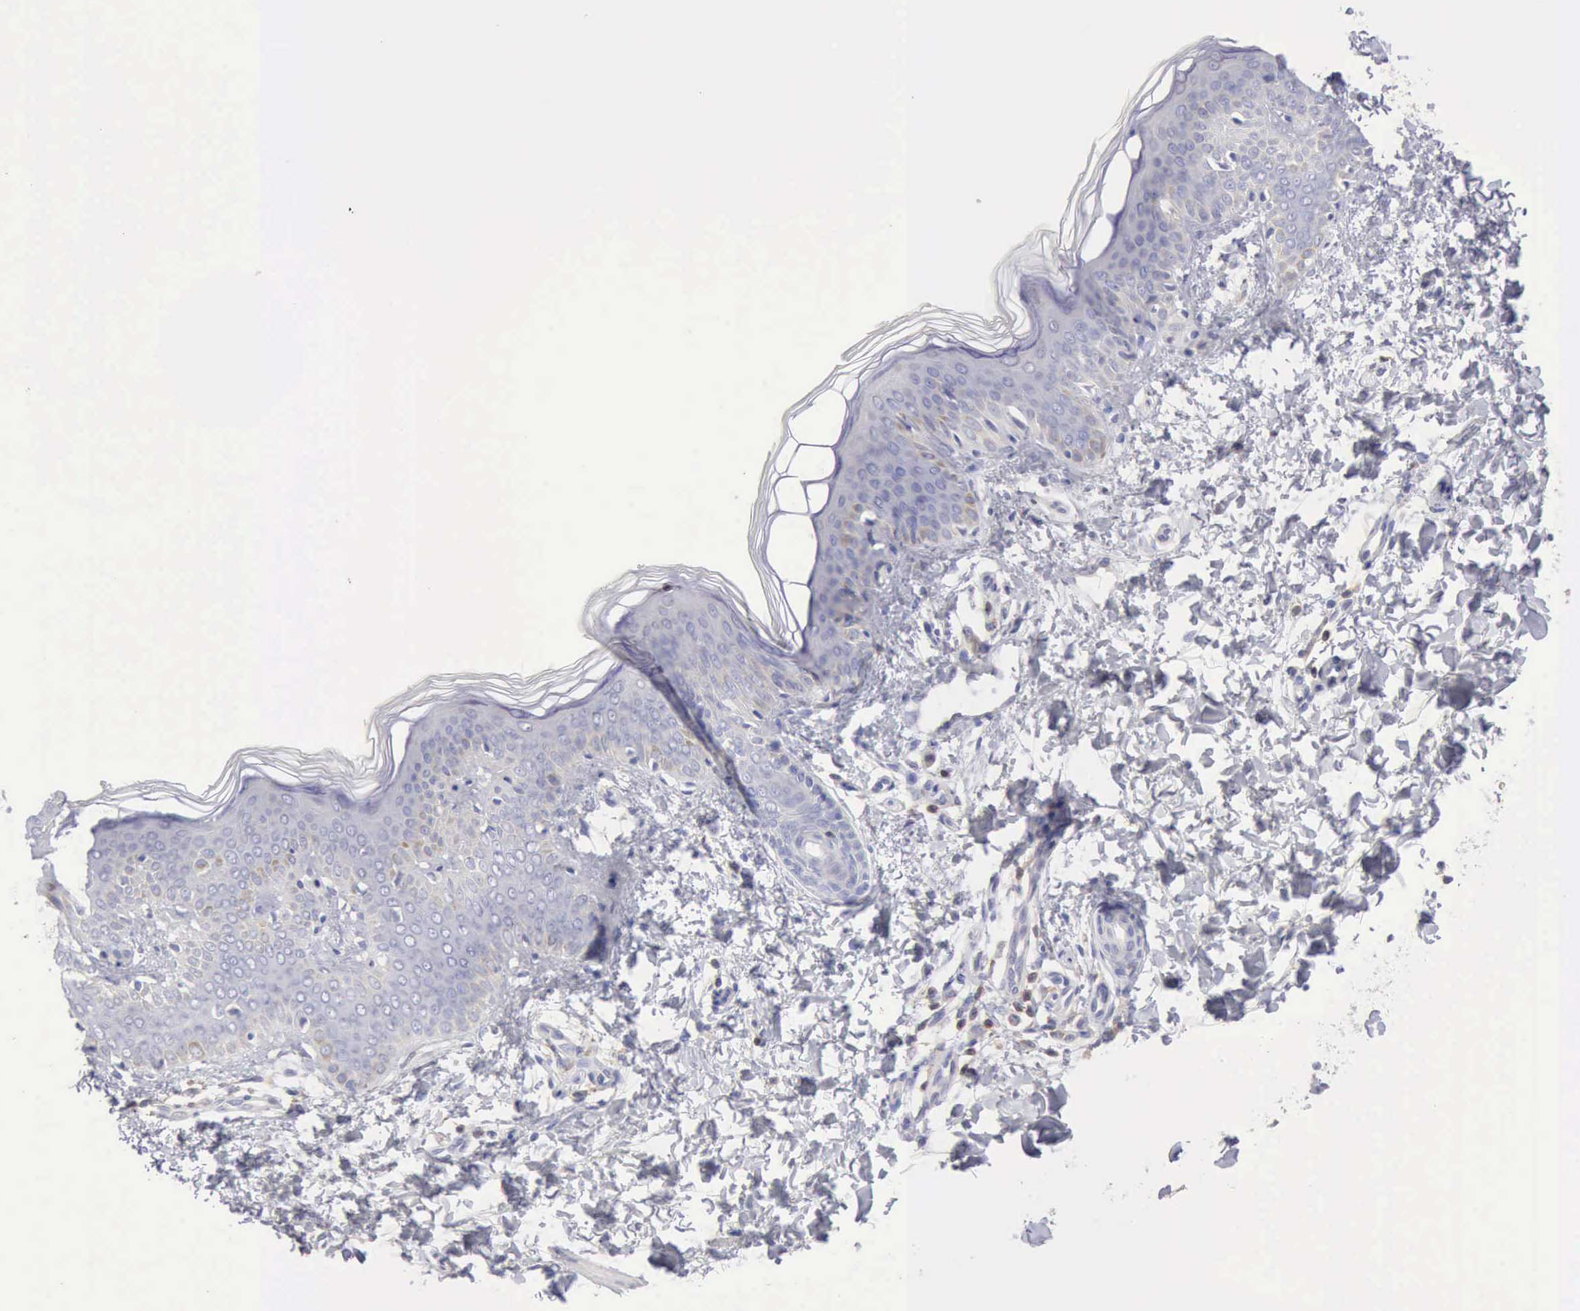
{"staining": {"intensity": "negative", "quantity": "none", "location": "none"}, "tissue": "skin", "cell_type": "Fibroblasts", "image_type": "normal", "snomed": [{"axis": "morphology", "description": "Normal tissue, NOS"}, {"axis": "topography", "description": "Skin"}], "caption": "Fibroblasts show no significant staining in benign skin. (DAB (3,3'-diaminobenzidine) IHC, high magnification).", "gene": "SASH3", "patient": {"sex": "female", "age": 4}}